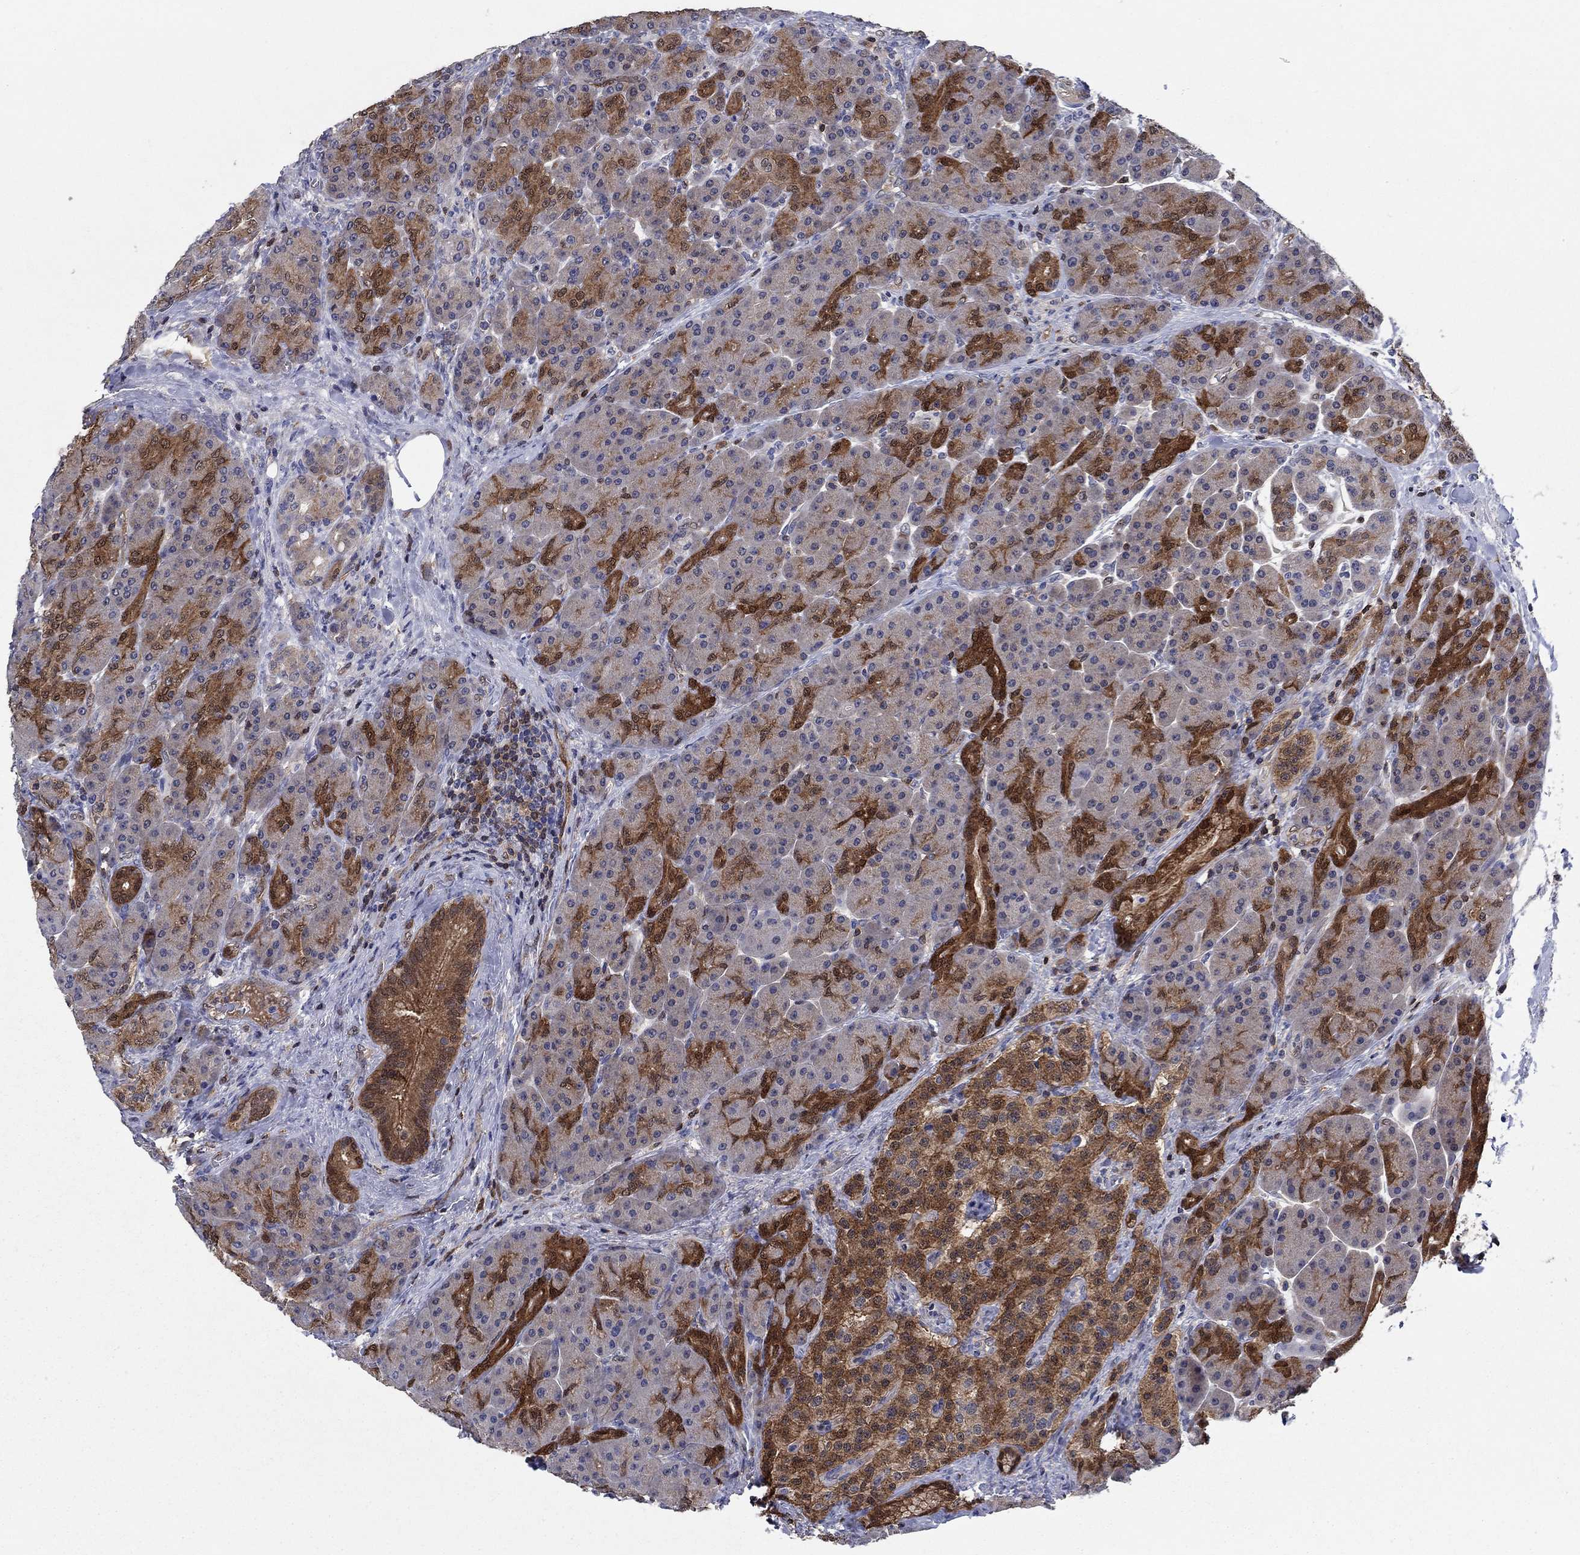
{"staining": {"intensity": "strong", "quantity": "<25%", "location": "cytoplasmic/membranous"}, "tissue": "pancreas", "cell_type": "Exocrine glandular cells", "image_type": "normal", "snomed": [{"axis": "morphology", "description": "Normal tissue, NOS"}, {"axis": "topography", "description": "Pancreas"}], "caption": "This photomicrograph reveals benign pancreas stained with immunohistochemistry to label a protein in brown. The cytoplasmic/membranous of exocrine glandular cells show strong positivity for the protein. Nuclei are counter-stained blue.", "gene": "AGFG2", "patient": {"sex": "male", "age": 70}}